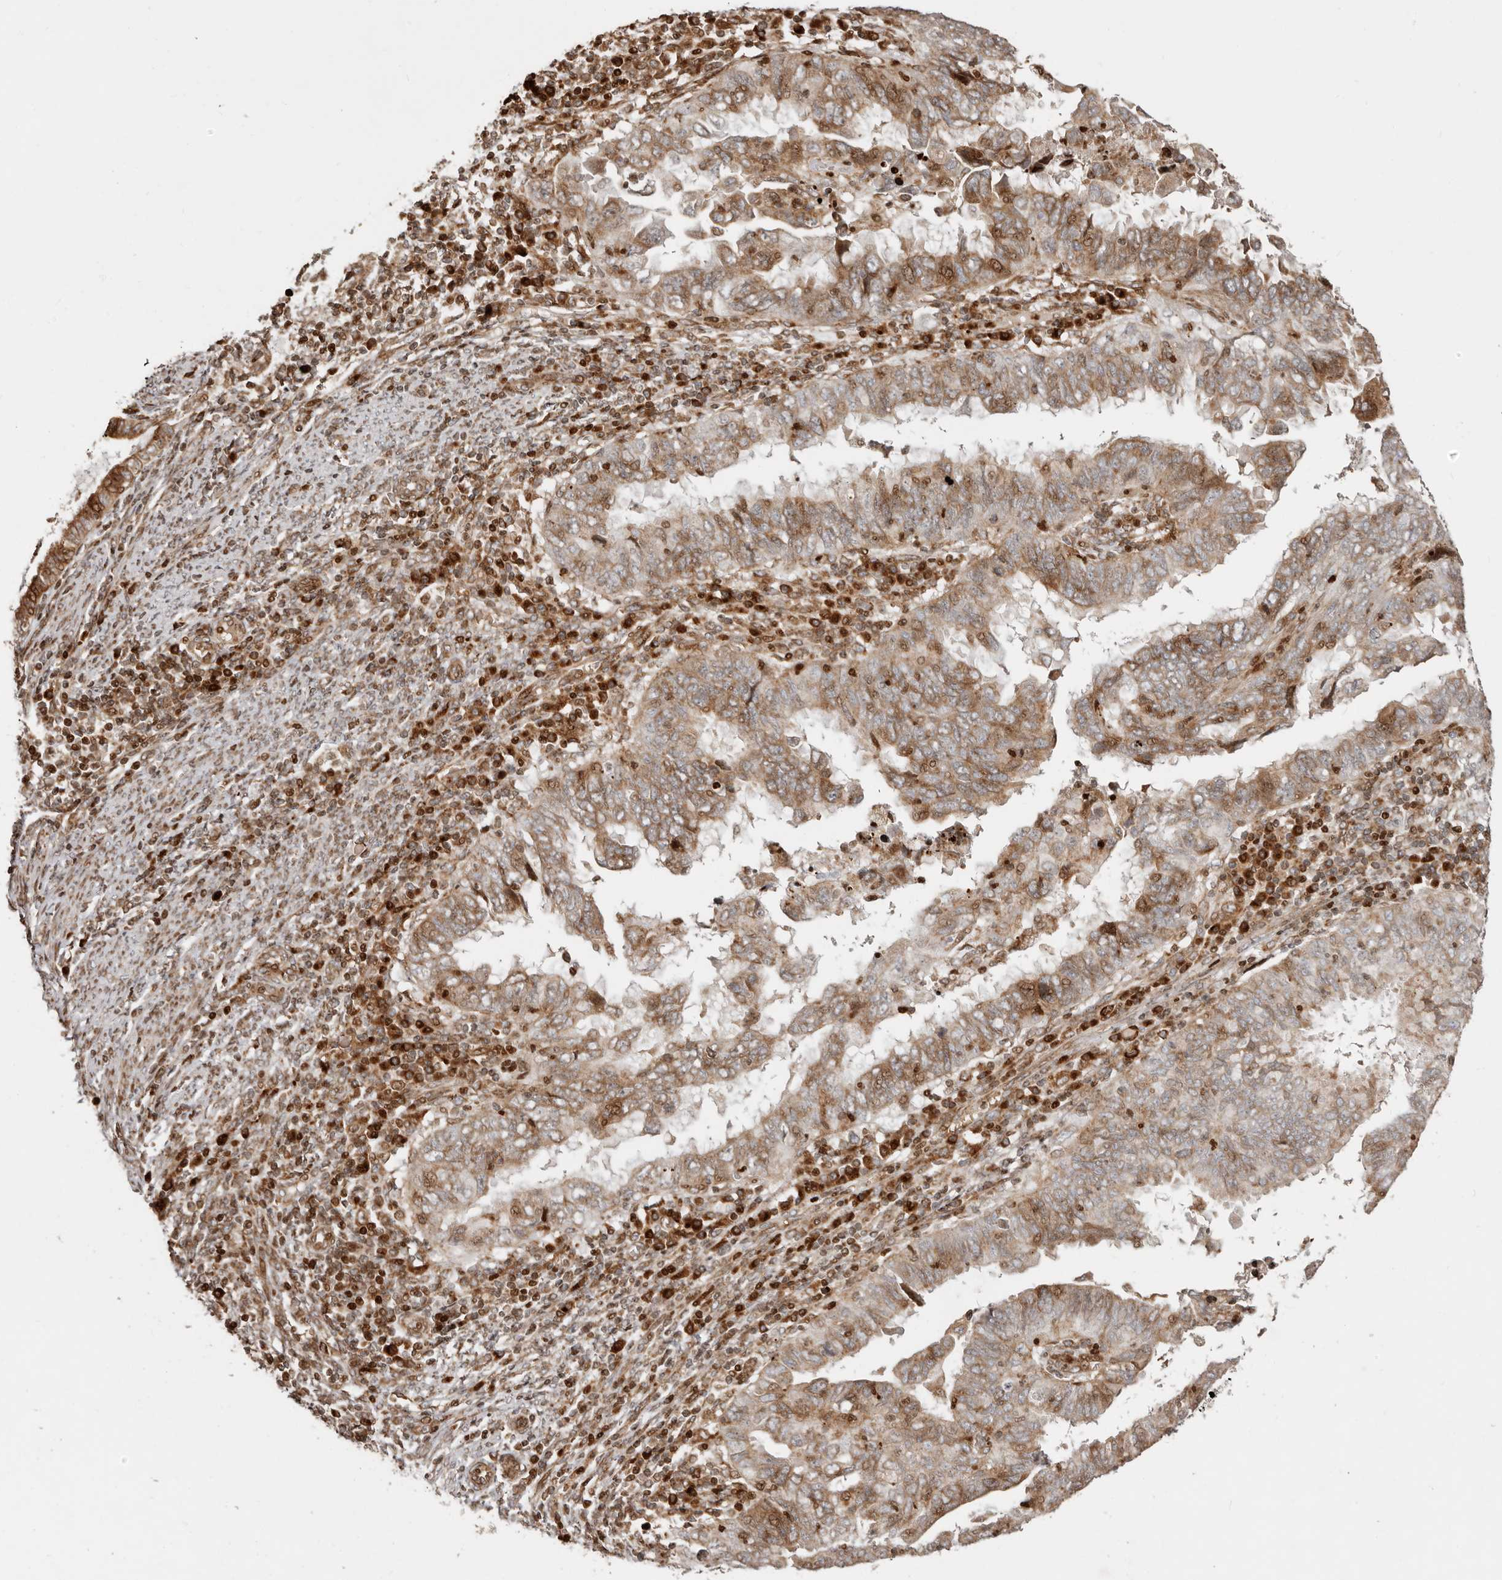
{"staining": {"intensity": "moderate", "quantity": ">75%", "location": "cytoplasmic/membranous,nuclear"}, "tissue": "endometrial cancer", "cell_type": "Tumor cells", "image_type": "cancer", "snomed": [{"axis": "morphology", "description": "Adenocarcinoma, NOS"}, {"axis": "topography", "description": "Uterus"}], "caption": "Adenocarcinoma (endometrial) stained with a protein marker shows moderate staining in tumor cells.", "gene": "TRIM4", "patient": {"sex": "female", "age": 77}}